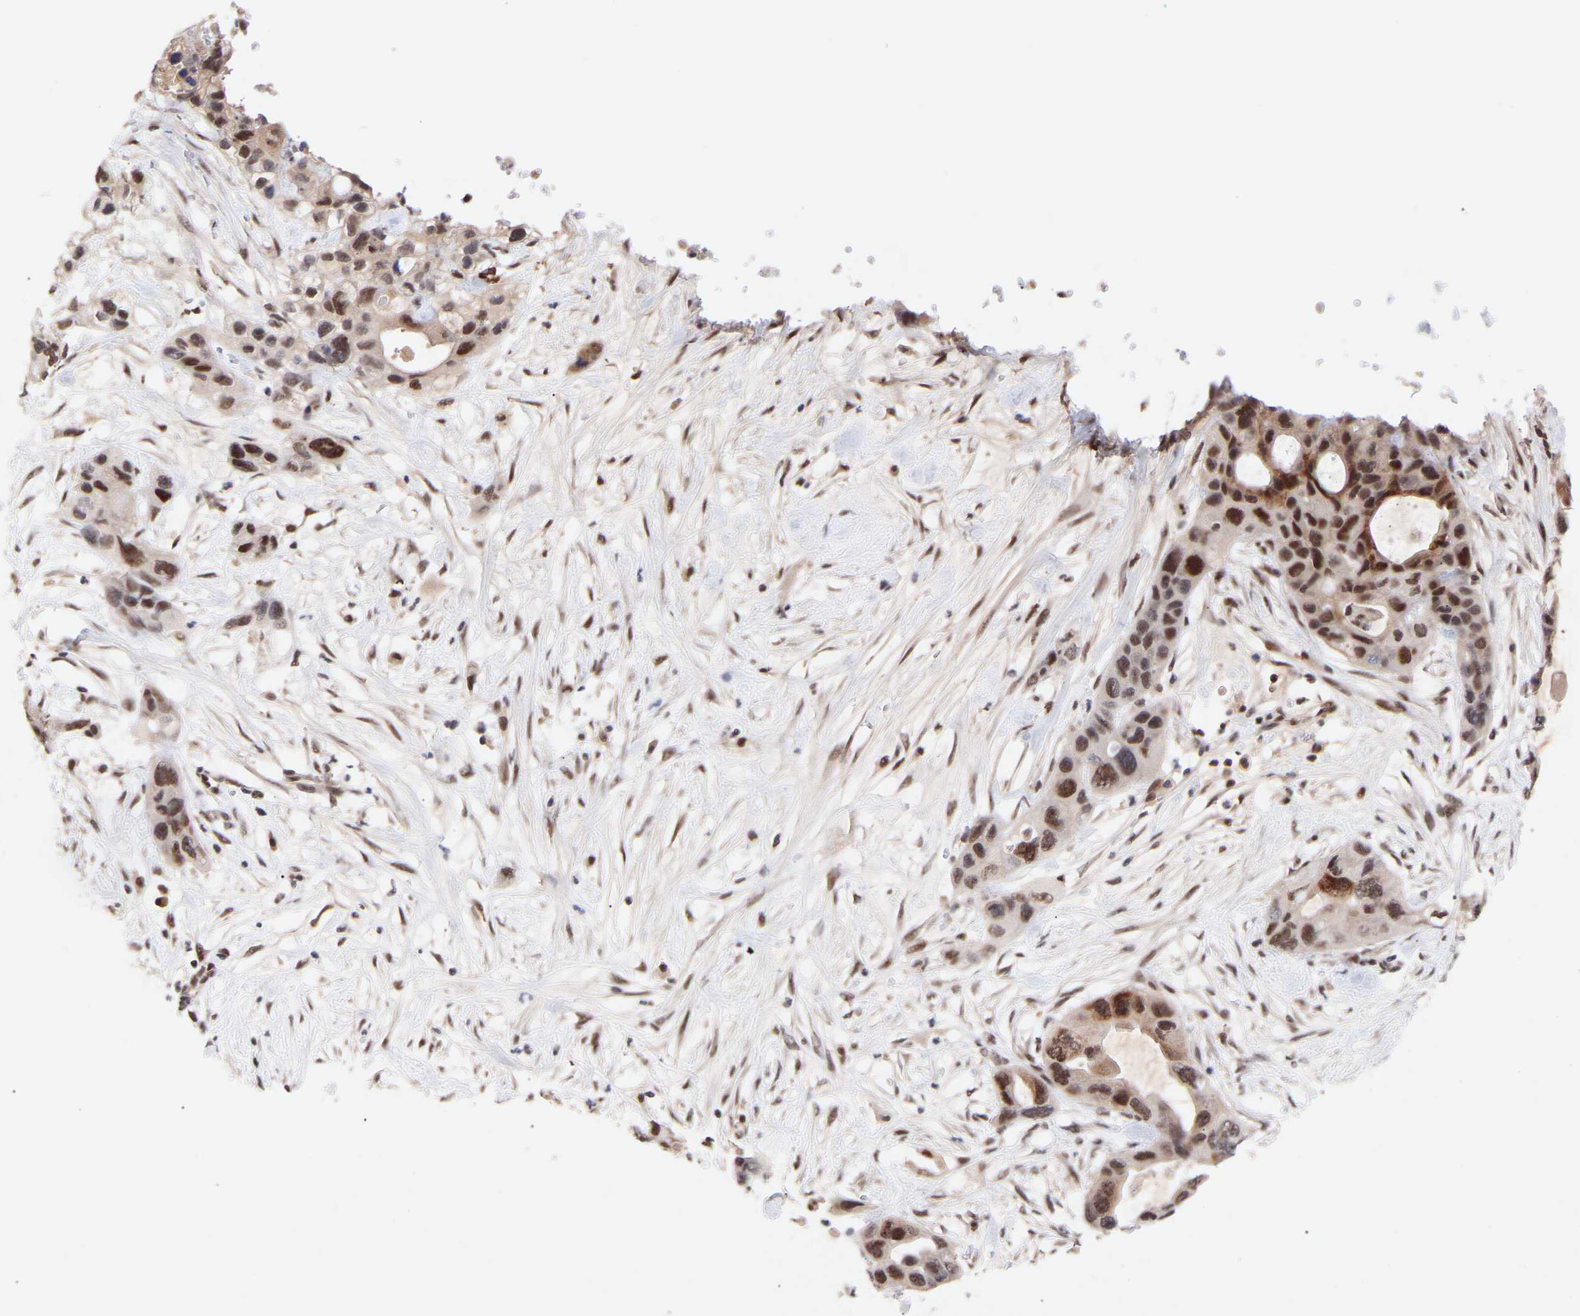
{"staining": {"intensity": "strong", "quantity": ">75%", "location": "nuclear"}, "tissue": "pancreatic cancer", "cell_type": "Tumor cells", "image_type": "cancer", "snomed": [{"axis": "morphology", "description": "Adenocarcinoma, NOS"}, {"axis": "topography", "description": "Pancreas"}], "caption": "Immunohistochemistry (IHC) micrograph of pancreatic cancer stained for a protein (brown), which displays high levels of strong nuclear expression in about >75% of tumor cells.", "gene": "RBM15", "patient": {"sex": "female", "age": 71}}